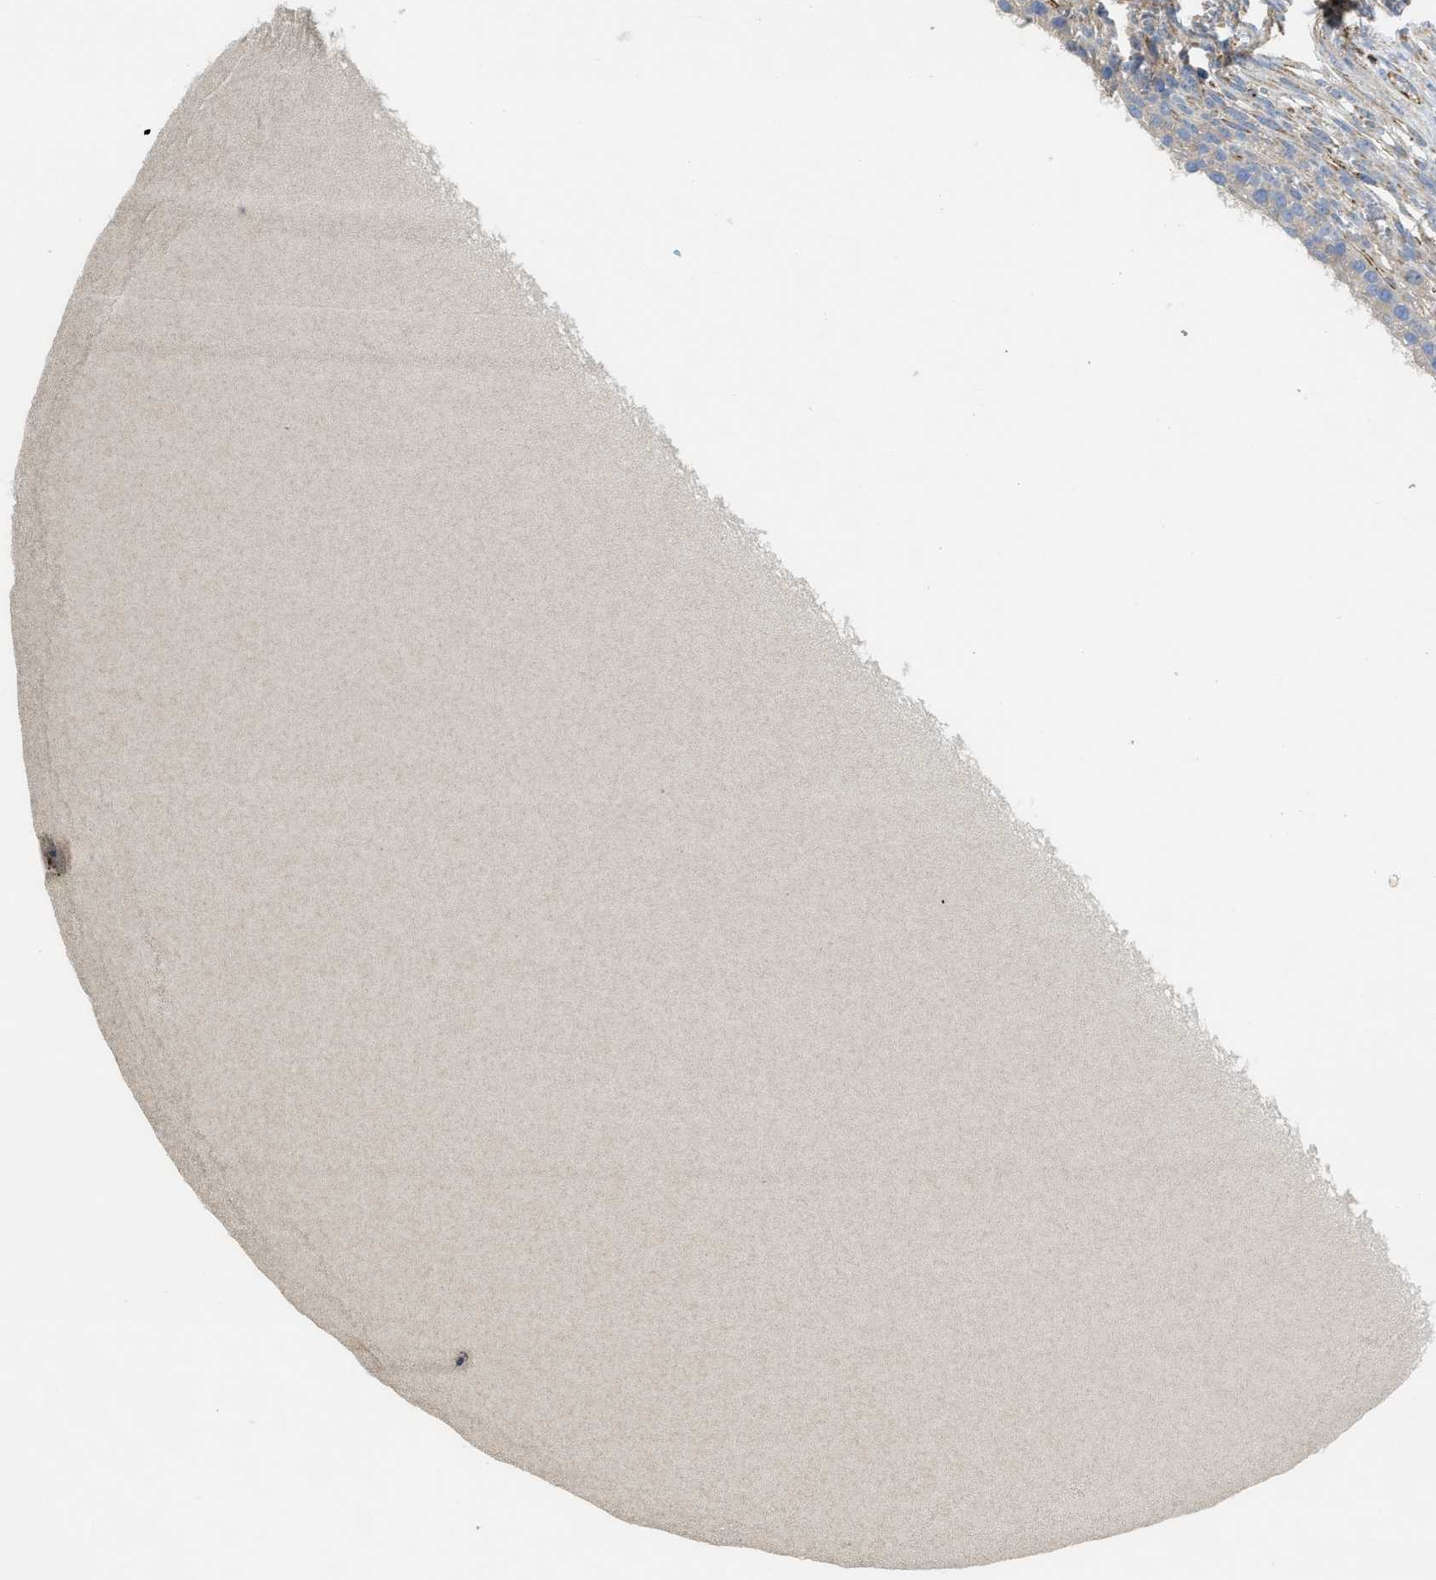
{"staining": {"intensity": "negative", "quantity": "none", "location": "none"}, "tissue": "ovary", "cell_type": "Ovarian stroma cells", "image_type": "normal", "snomed": [{"axis": "morphology", "description": "Normal tissue, NOS"}, {"axis": "topography", "description": "Ovary"}], "caption": "Immunohistochemistry (IHC) photomicrograph of benign ovary: human ovary stained with DAB (3,3'-diaminobenzidine) demonstrates no significant protein positivity in ovarian stroma cells.", "gene": "SQOR", "patient": {"sex": "female", "age": 33}}